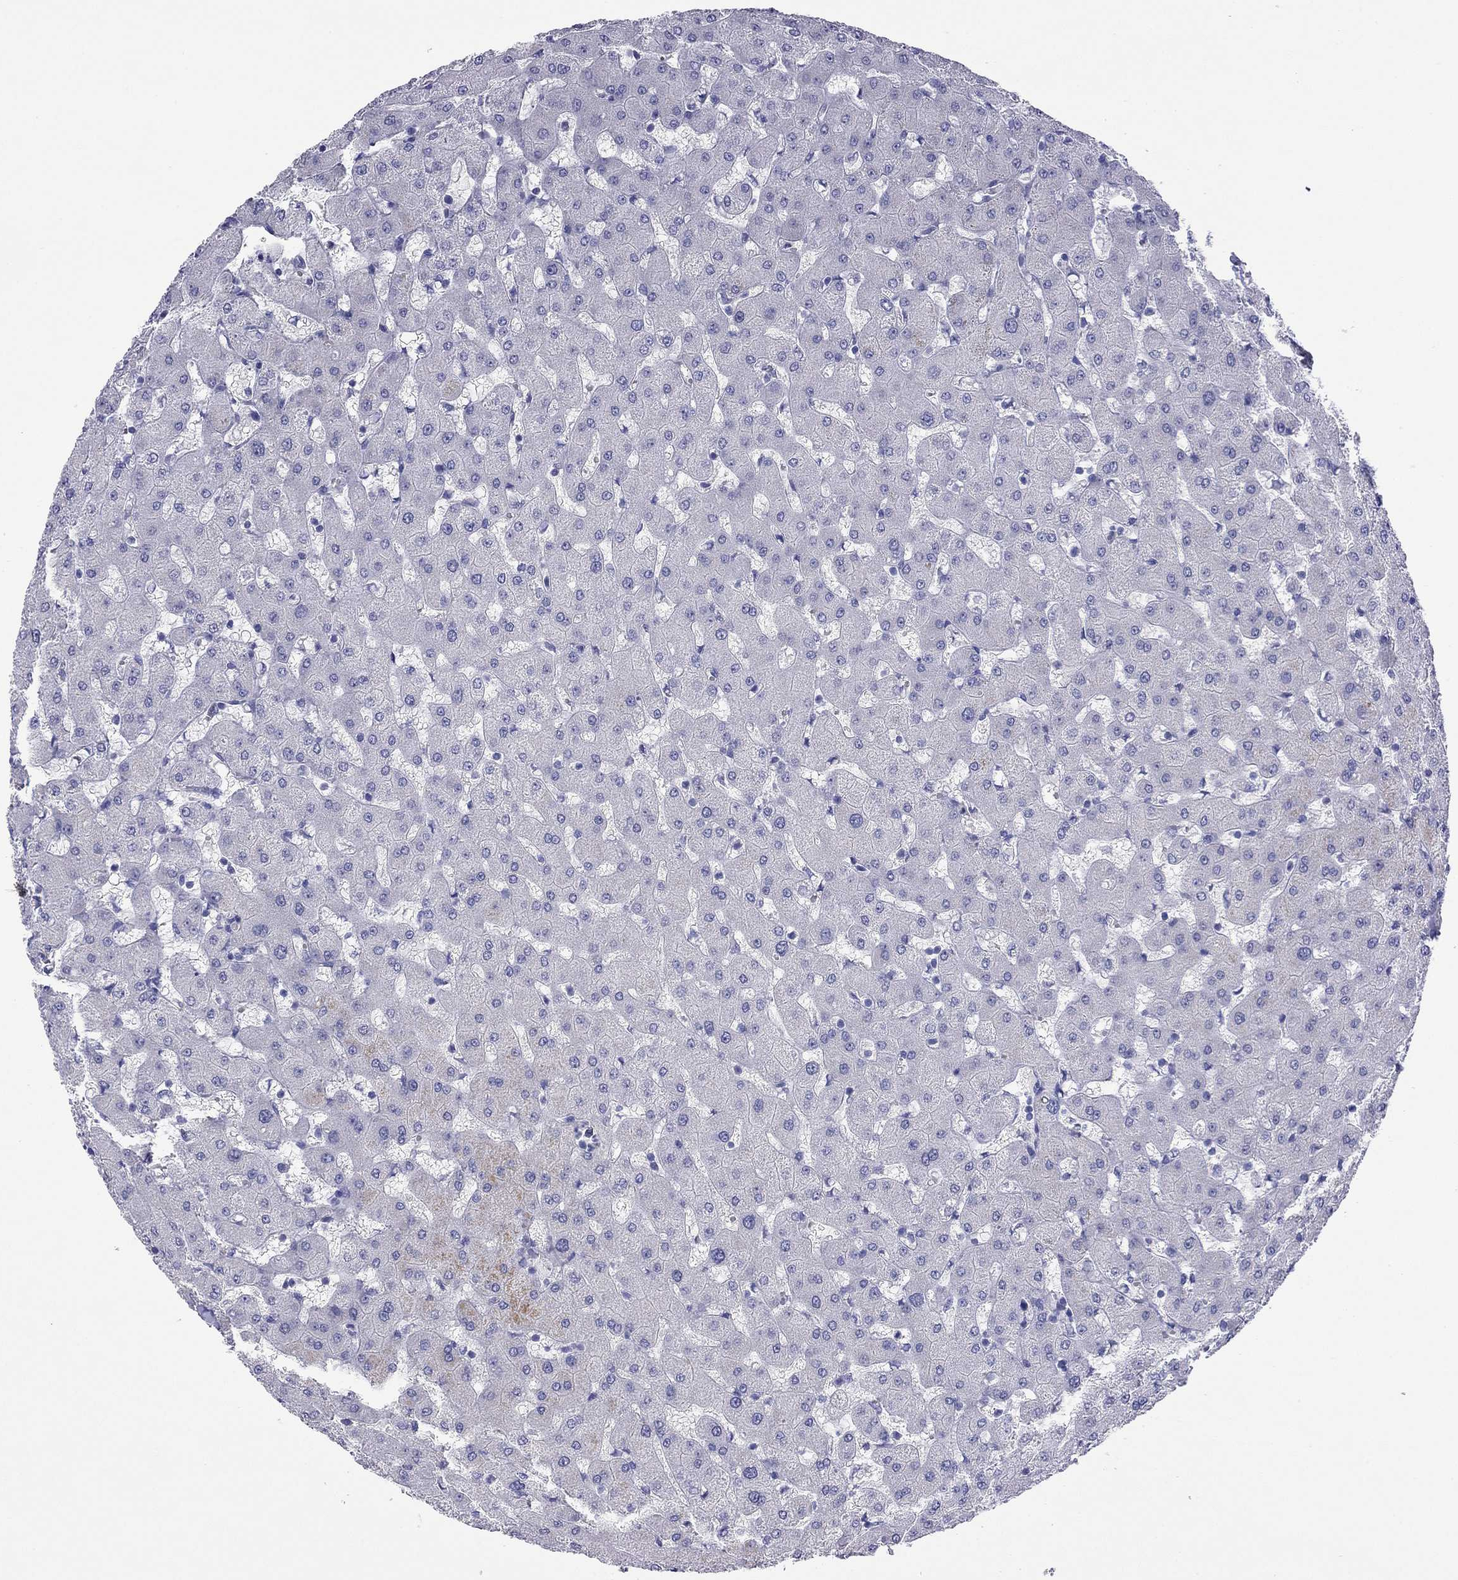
{"staining": {"intensity": "negative", "quantity": "none", "location": "none"}, "tissue": "liver", "cell_type": "Cholangiocytes", "image_type": "normal", "snomed": [{"axis": "morphology", "description": "Normal tissue, NOS"}, {"axis": "topography", "description": "Liver"}], "caption": "Cholangiocytes show no significant protein staining in normal liver.", "gene": "FIGLA", "patient": {"sex": "female", "age": 63}}